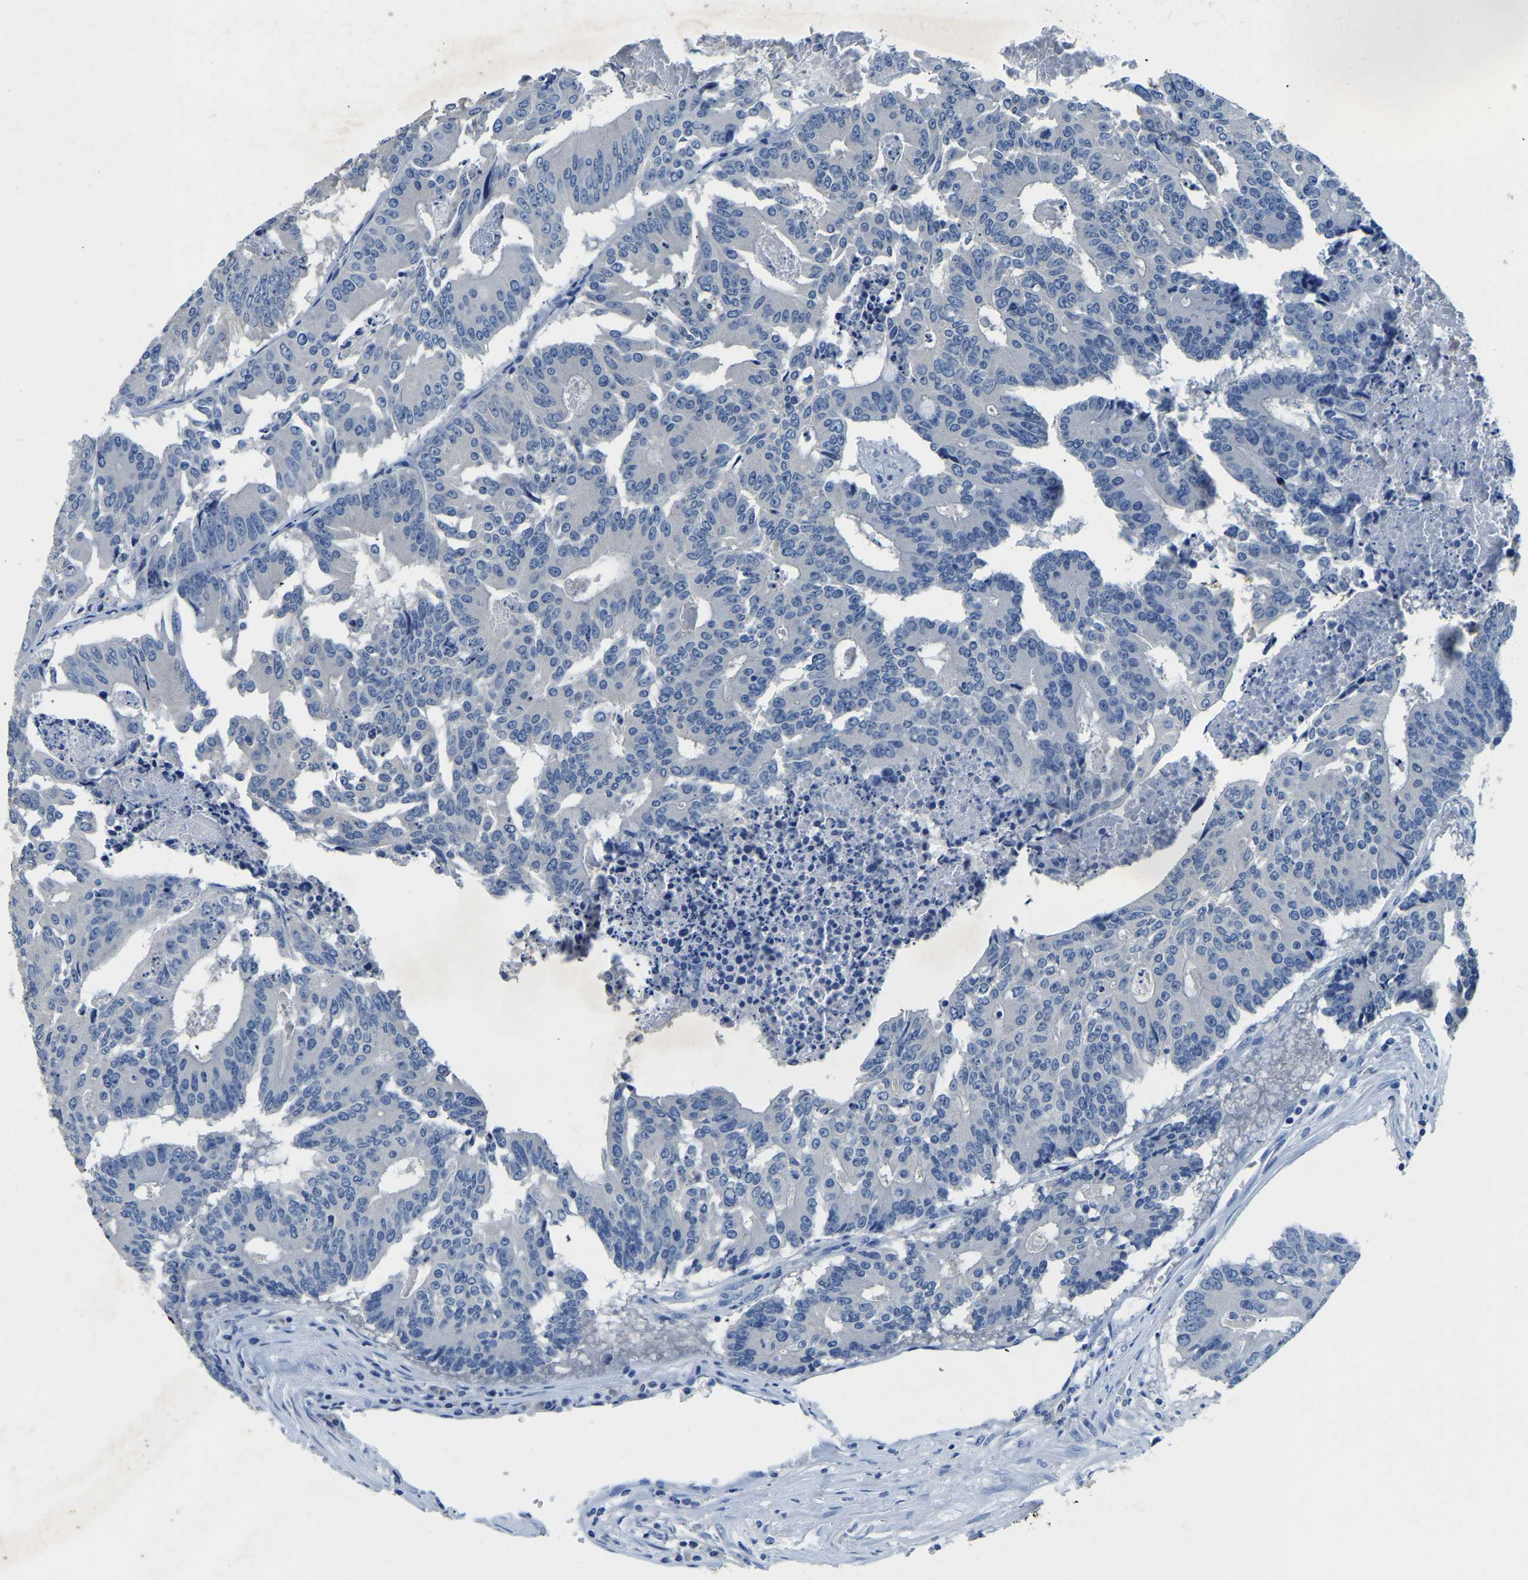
{"staining": {"intensity": "negative", "quantity": "none", "location": "none"}, "tissue": "colorectal cancer", "cell_type": "Tumor cells", "image_type": "cancer", "snomed": [{"axis": "morphology", "description": "Adenocarcinoma, NOS"}, {"axis": "topography", "description": "Colon"}], "caption": "Immunohistochemistry micrograph of neoplastic tissue: human colorectal adenocarcinoma stained with DAB demonstrates no significant protein positivity in tumor cells.", "gene": "UBN2", "patient": {"sex": "male", "age": 87}}